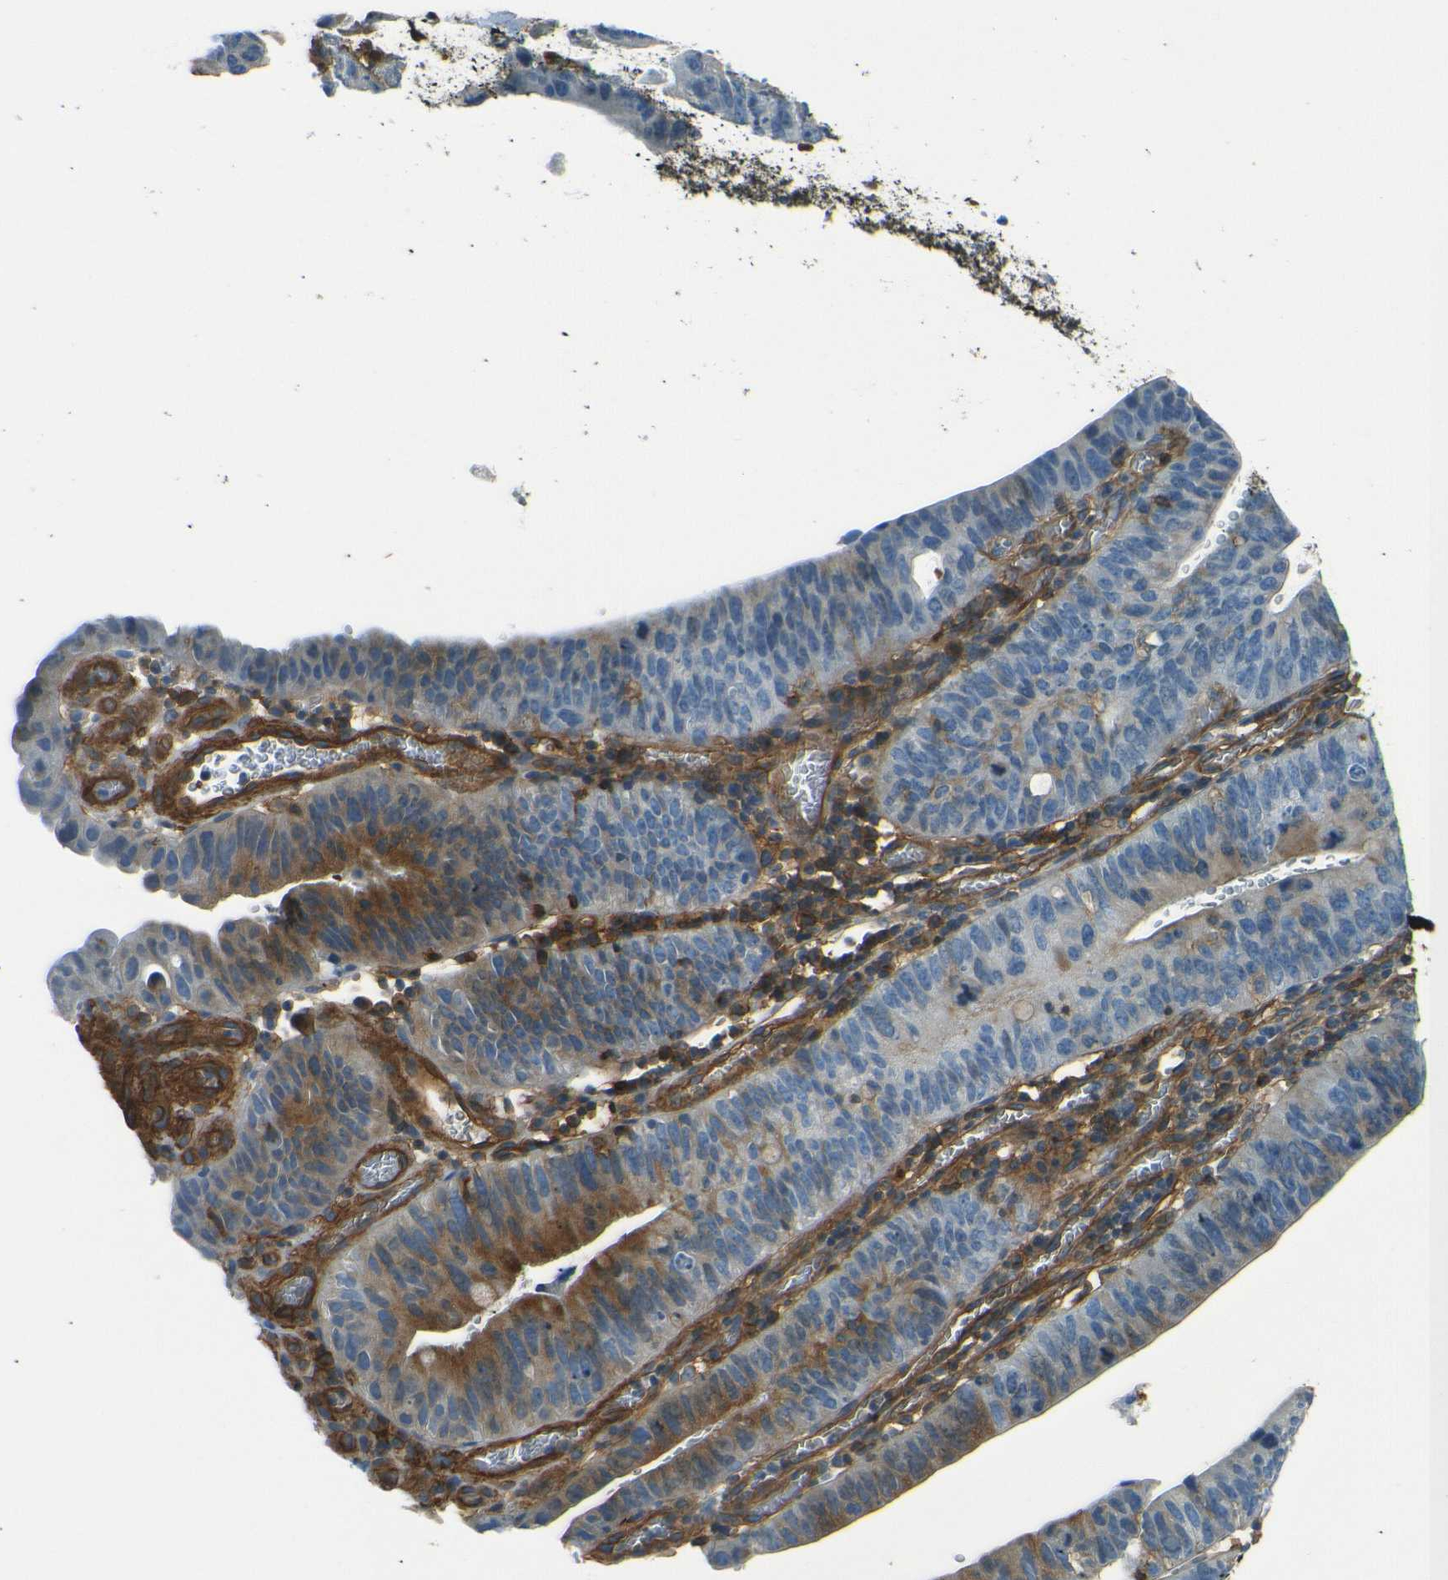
{"staining": {"intensity": "strong", "quantity": "<25%", "location": "cytoplasmic/membranous"}, "tissue": "stomach cancer", "cell_type": "Tumor cells", "image_type": "cancer", "snomed": [{"axis": "morphology", "description": "Adenocarcinoma, NOS"}, {"axis": "topography", "description": "Stomach"}], "caption": "A high-resolution micrograph shows immunohistochemistry staining of stomach cancer, which displays strong cytoplasmic/membranous expression in approximately <25% of tumor cells.", "gene": "ENTPD1", "patient": {"sex": "male", "age": 59}}